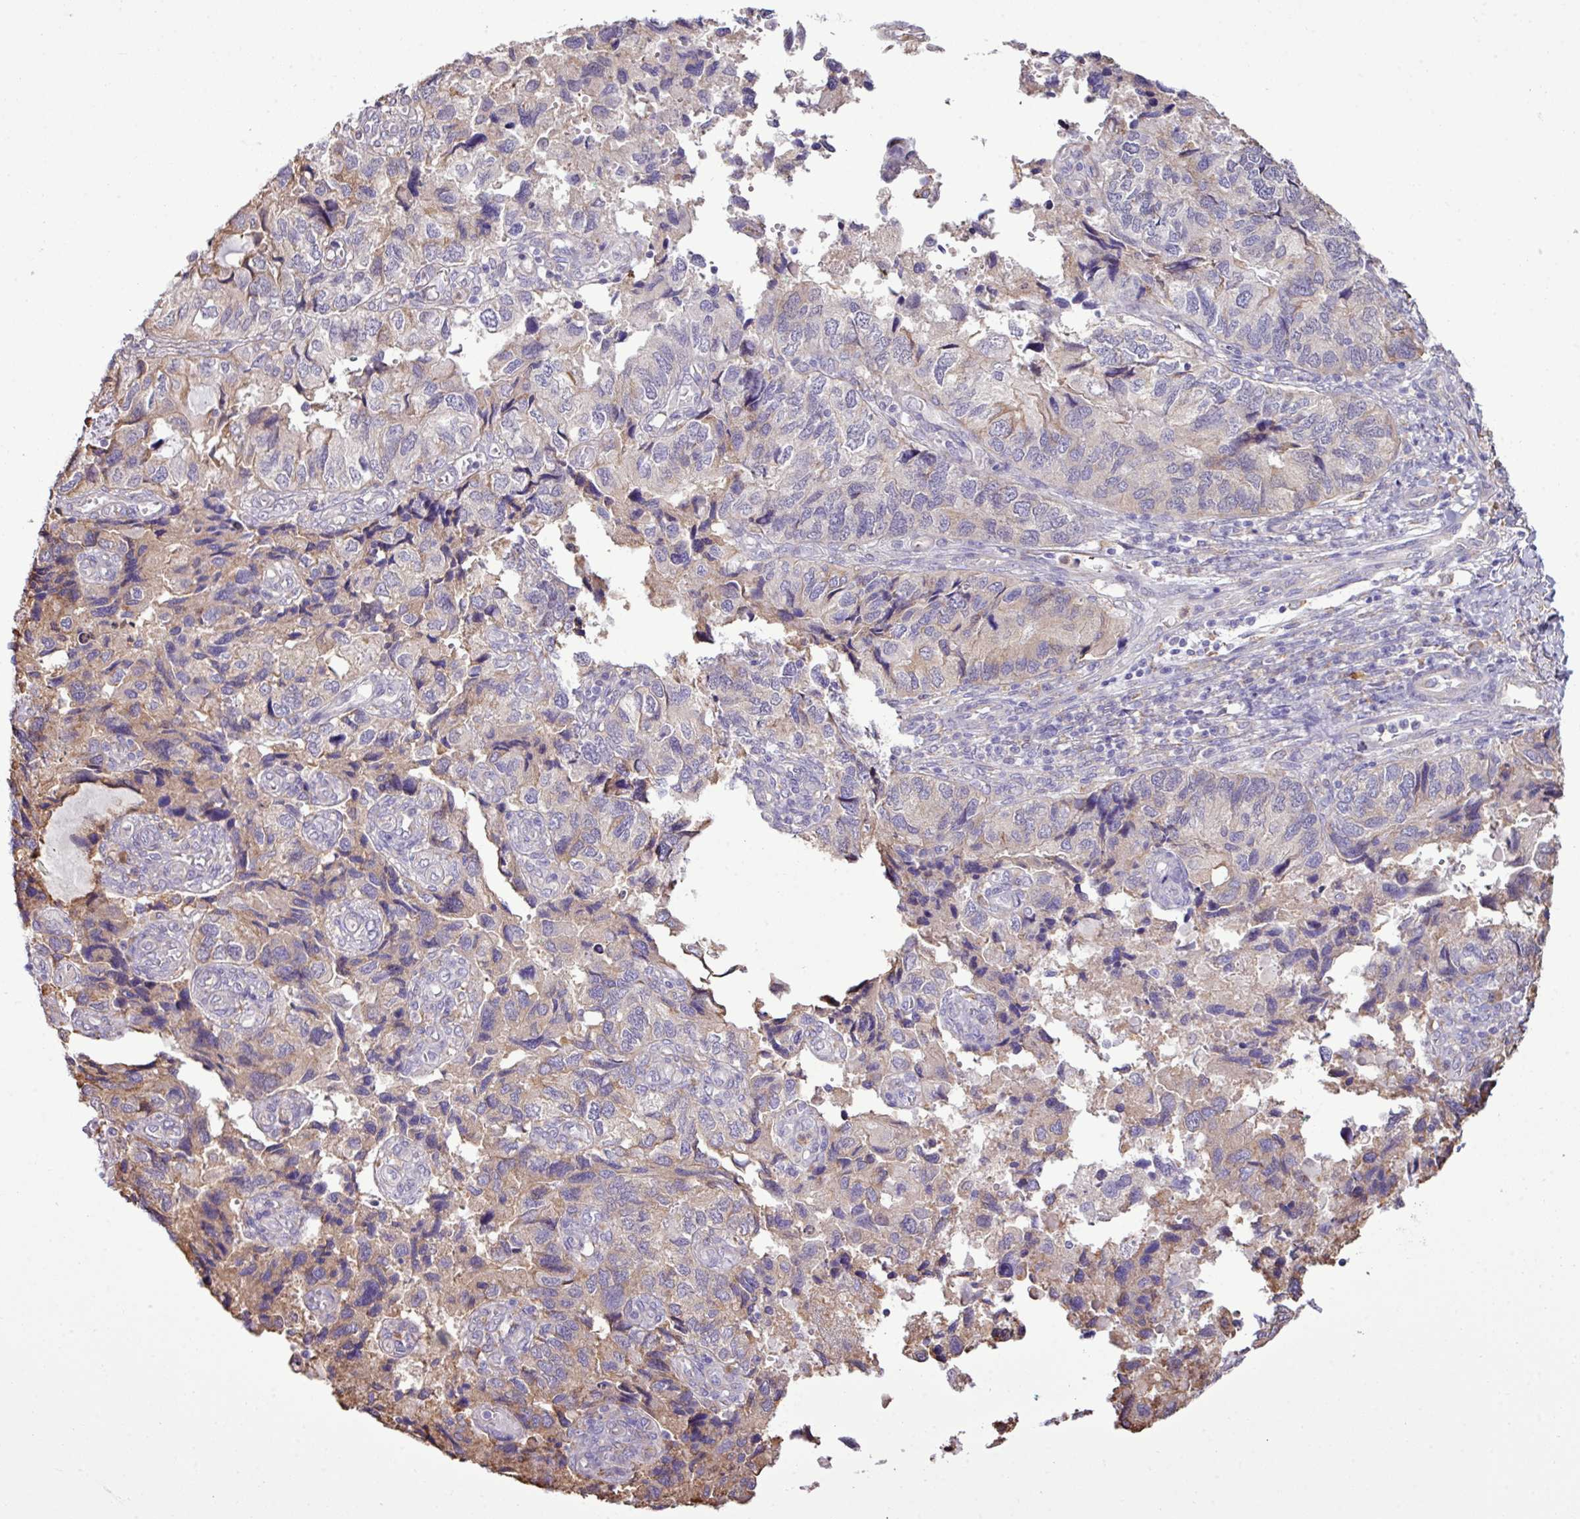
{"staining": {"intensity": "weak", "quantity": "25%-75%", "location": "cytoplasmic/membranous"}, "tissue": "endometrial cancer", "cell_type": "Tumor cells", "image_type": "cancer", "snomed": [{"axis": "morphology", "description": "Carcinoma, NOS"}, {"axis": "topography", "description": "Uterus"}], "caption": "IHC of endometrial cancer (carcinoma) demonstrates low levels of weak cytoplasmic/membranous positivity in about 25%-75% of tumor cells.", "gene": "ZSCAN5A", "patient": {"sex": "female", "age": 76}}